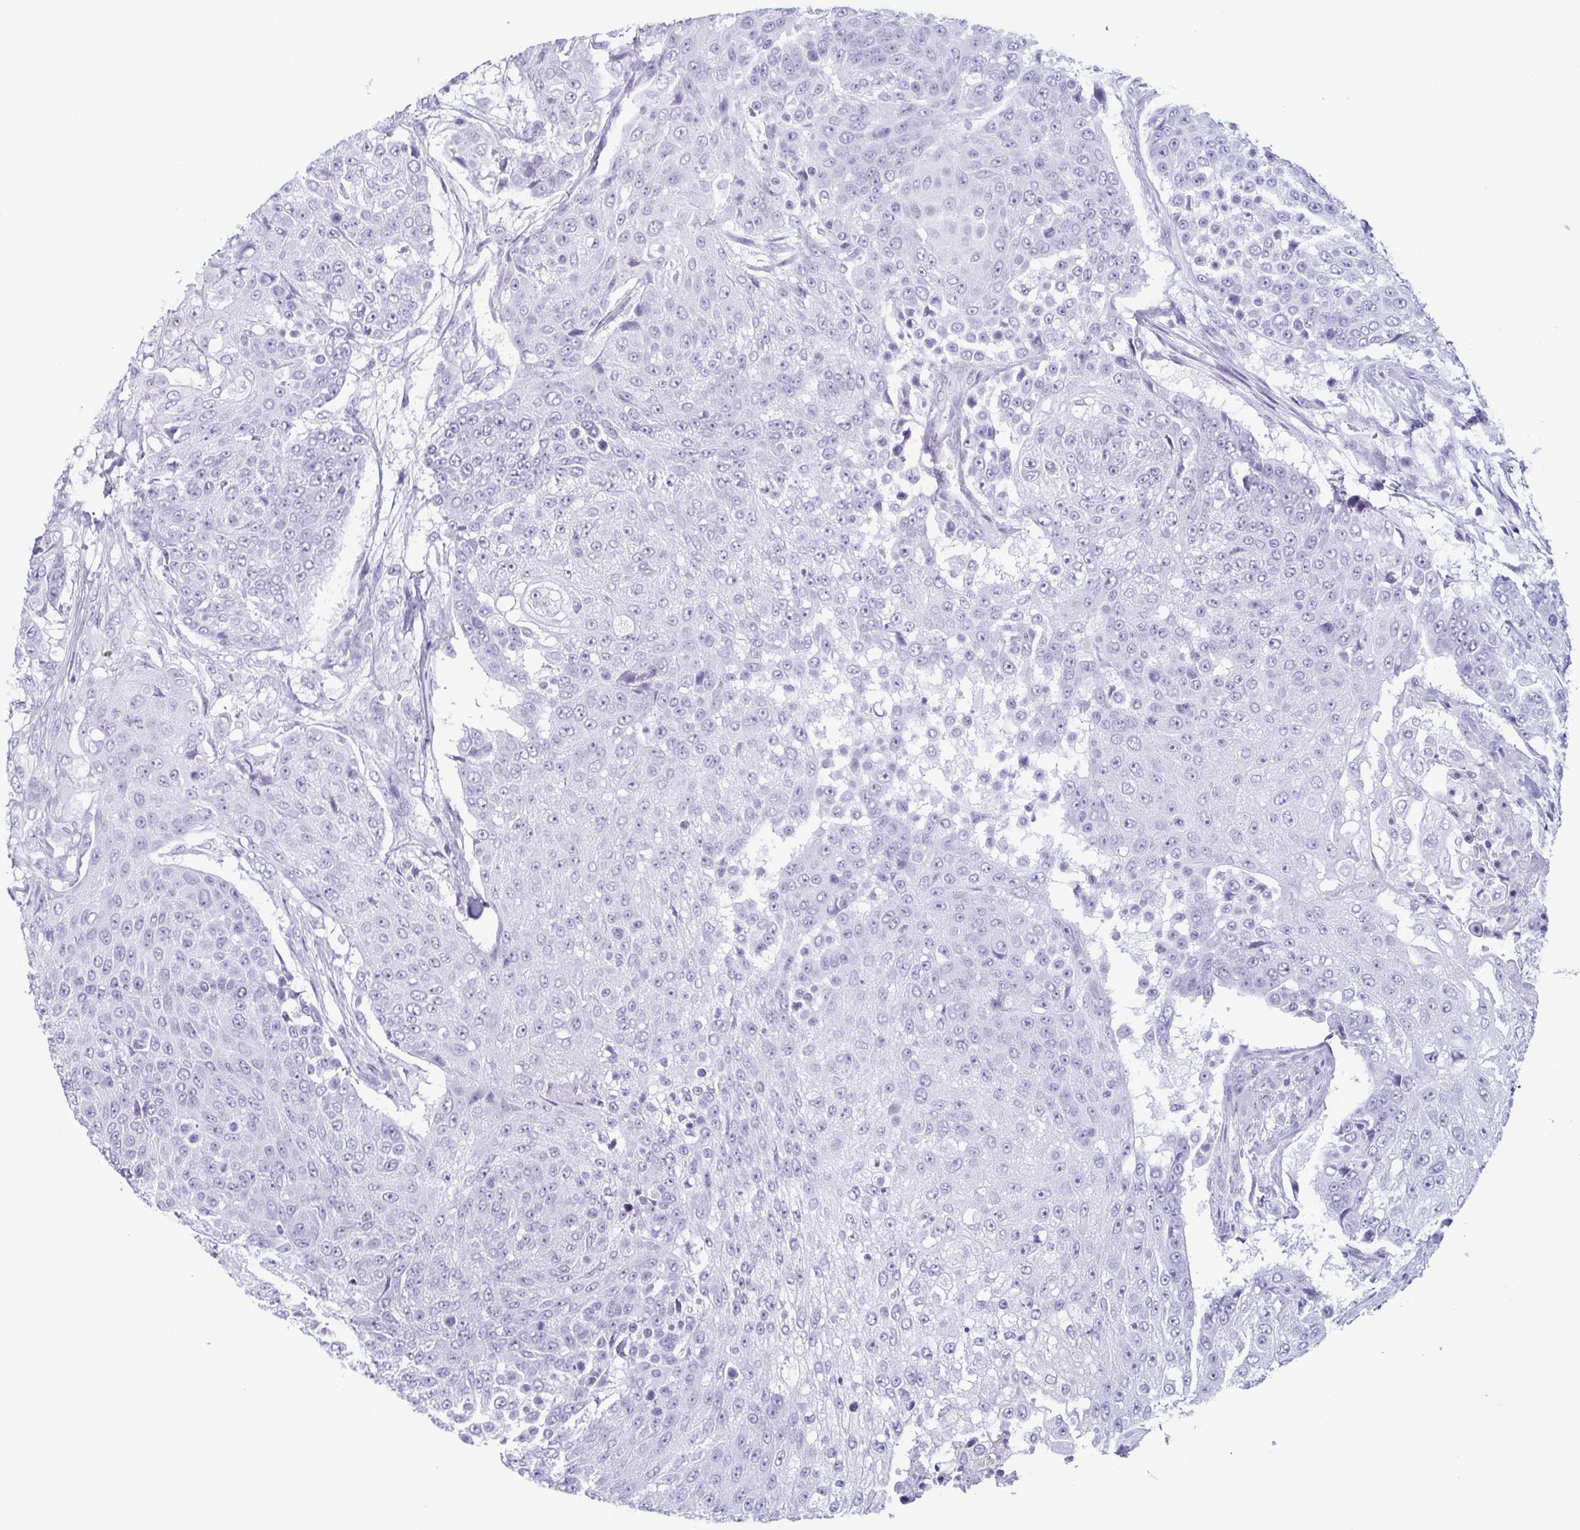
{"staining": {"intensity": "negative", "quantity": "none", "location": "none"}, "tissue": "urothelial cancer", "cell_type": "Tumor cells", "image_type": "cancer", "snomed": [{"axis": "morphology", "description": "Urothelial carcinoma, High grade"}, {"axis": "topography", "description": "Urinary bladder"}], "caption": "DAB immunohistochemical staining of high-grade urothelial carcinoma shows no significant staining in tumor cells.", "gene": "ECM1", "patient": {"sex": "female", "age": 63}}